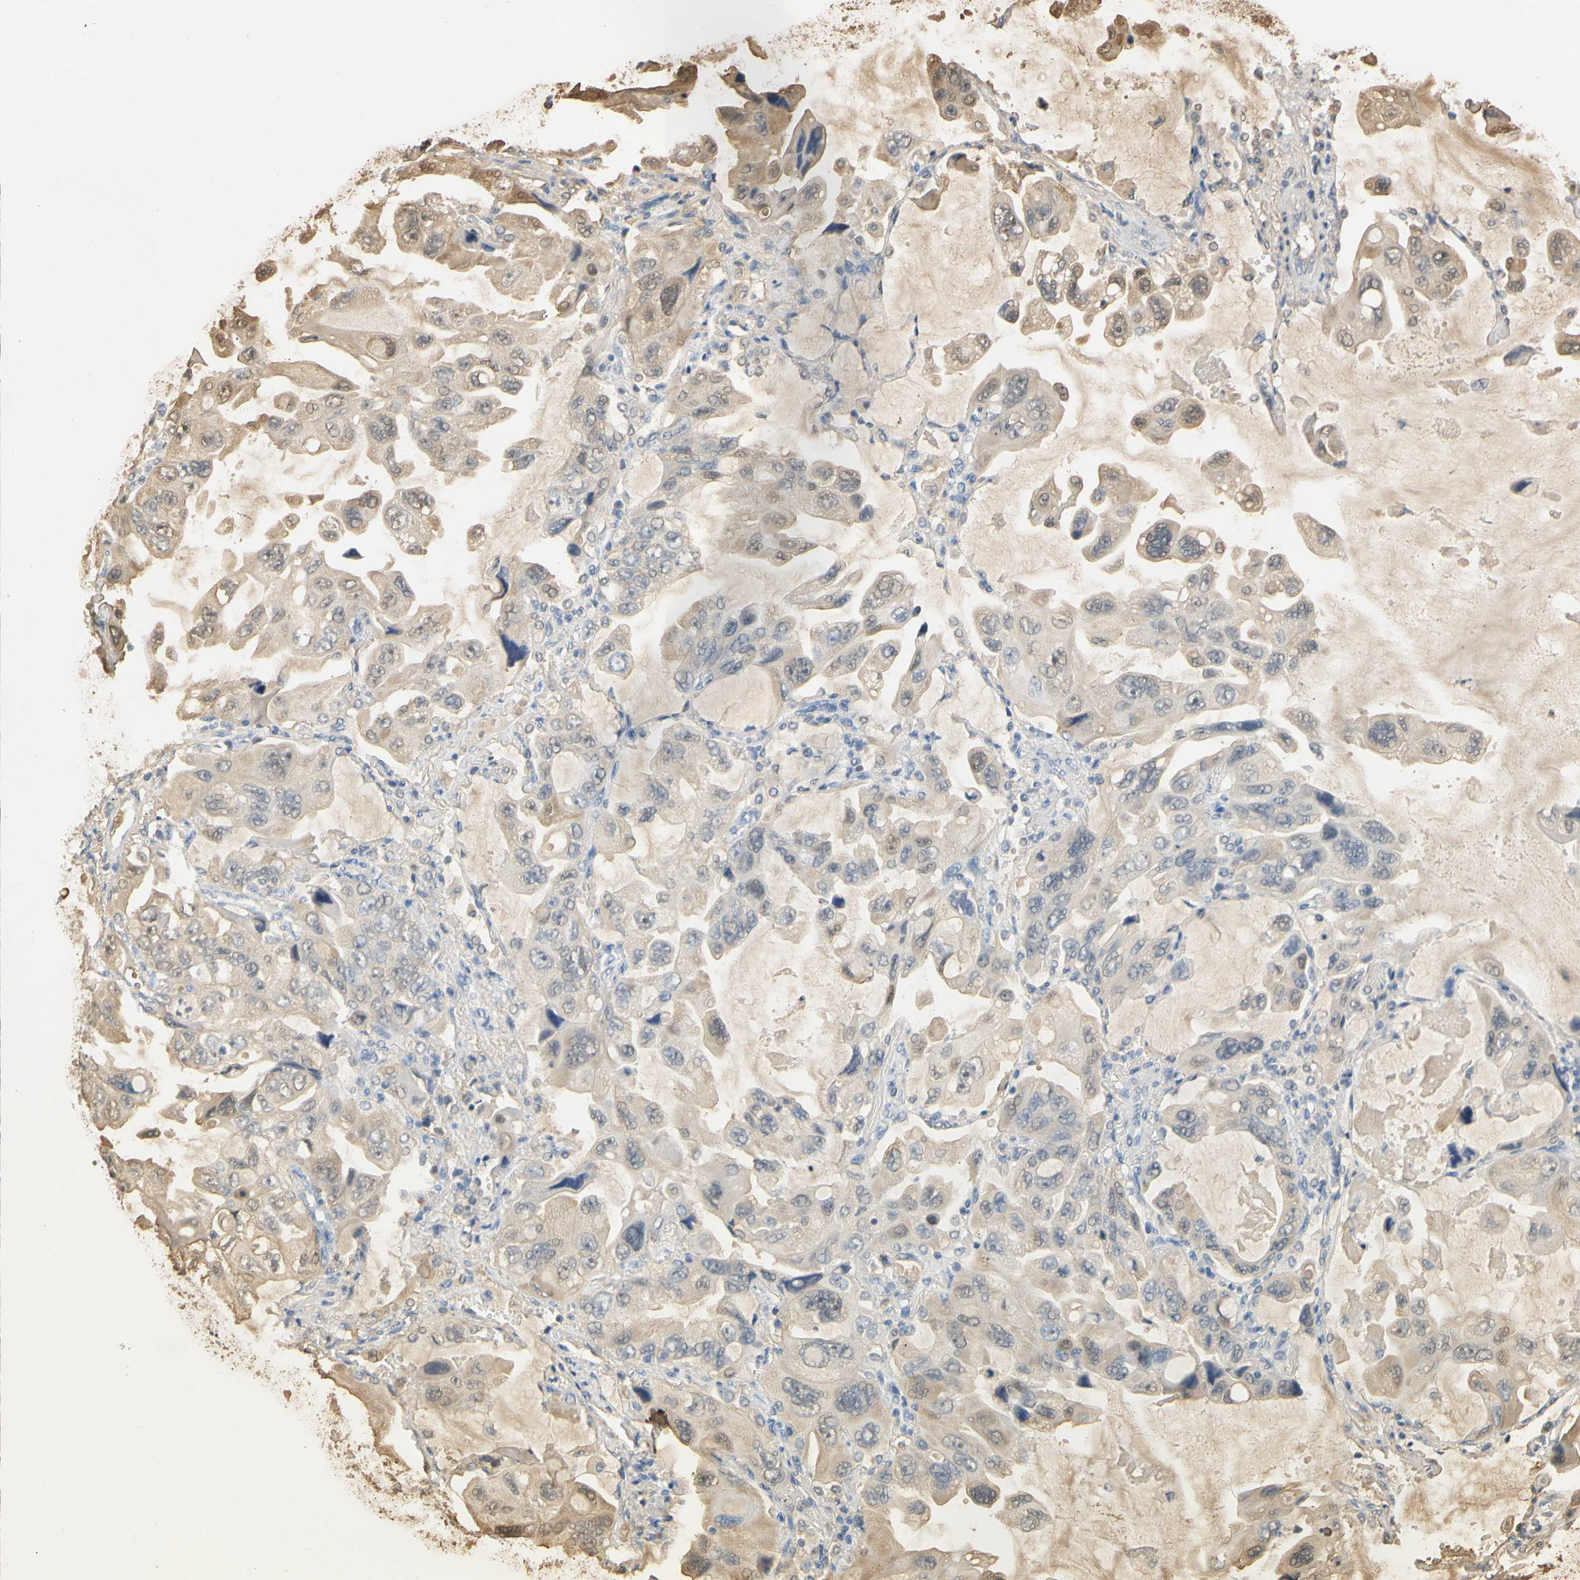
{"staining": {"intensity": "weak", "quantity": "25%-75%", "location": "cytoplasmic/membranous"}, "tissue": "lung cancer", "cell_type": "Tumor cells", "image_type": "cancer", "snomed": [{"axis": "morphology", "description": "Squamous cell carcinoma, NOS"}, {"axis": "topography", "description": "Lung"}], "caption": "This photomicrograph displays IHC staining of squamous cell carcinoma (lung), with low weak cytoplasmic/membranous positivity in approximately 25%-75% of tumor cells.", "gene": "S100A6", "patient": {"sex": "female", "age": 73}}